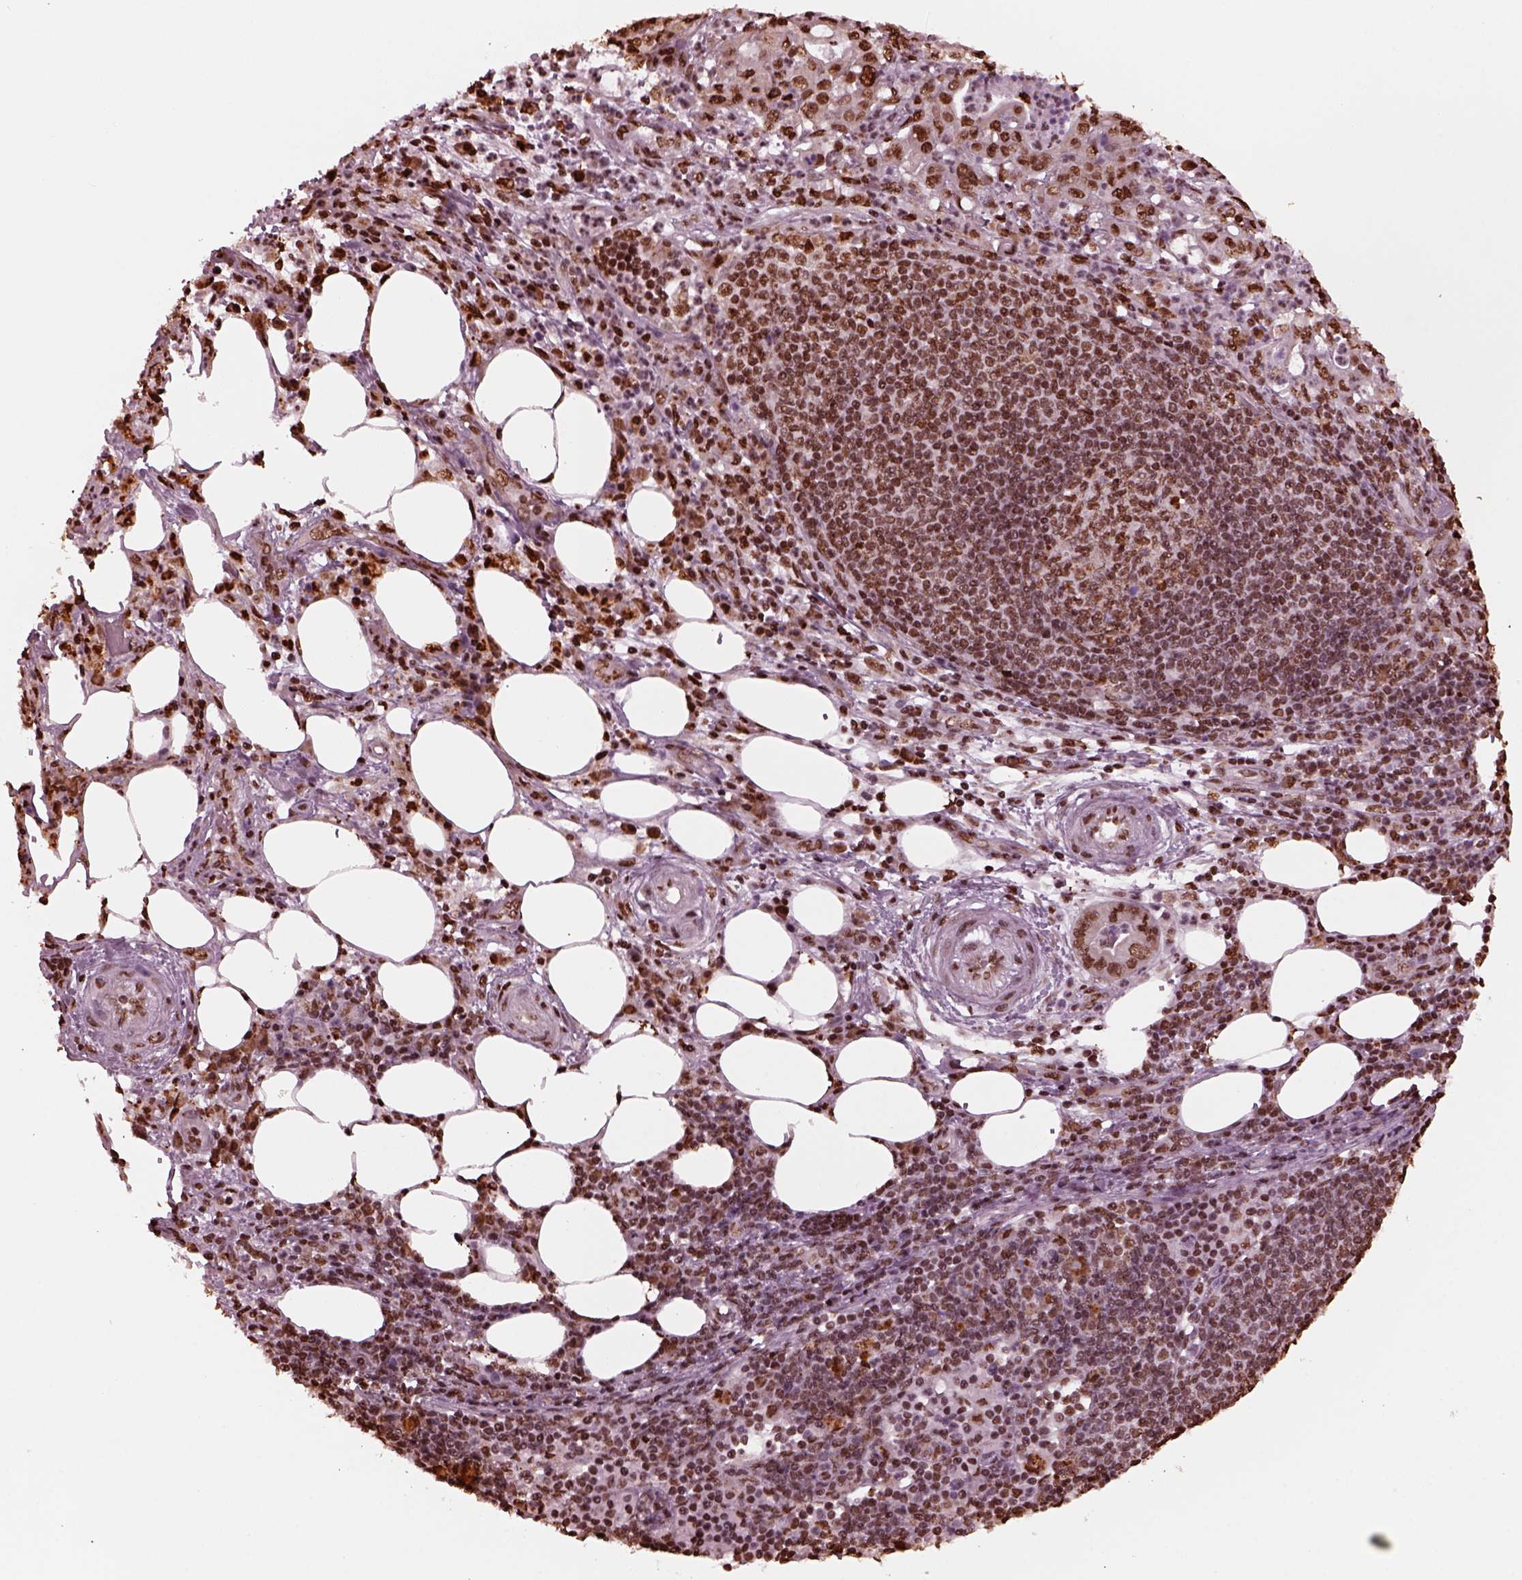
{"staining": {"intensity": "moderate", "quantity": ">75%", "location": "nuclear"}, "tissue": "pancreatic cancer", "cell_type": "Tumor cells", "image_type": "cancer", "snomed": [{"axis": "morphology", "description": "Adenocarcinoma, NOS"}, {"axis": "topography", "description": "Pancreas"}], "caption": "High-power microscopy captured an IHC photomicrograph of pancreatic cancer, revealing moderate nuclear positivity in about >75% of tumor cells.", "gene": "NSD1", "patient": {"sex": "male", "age": 71}}